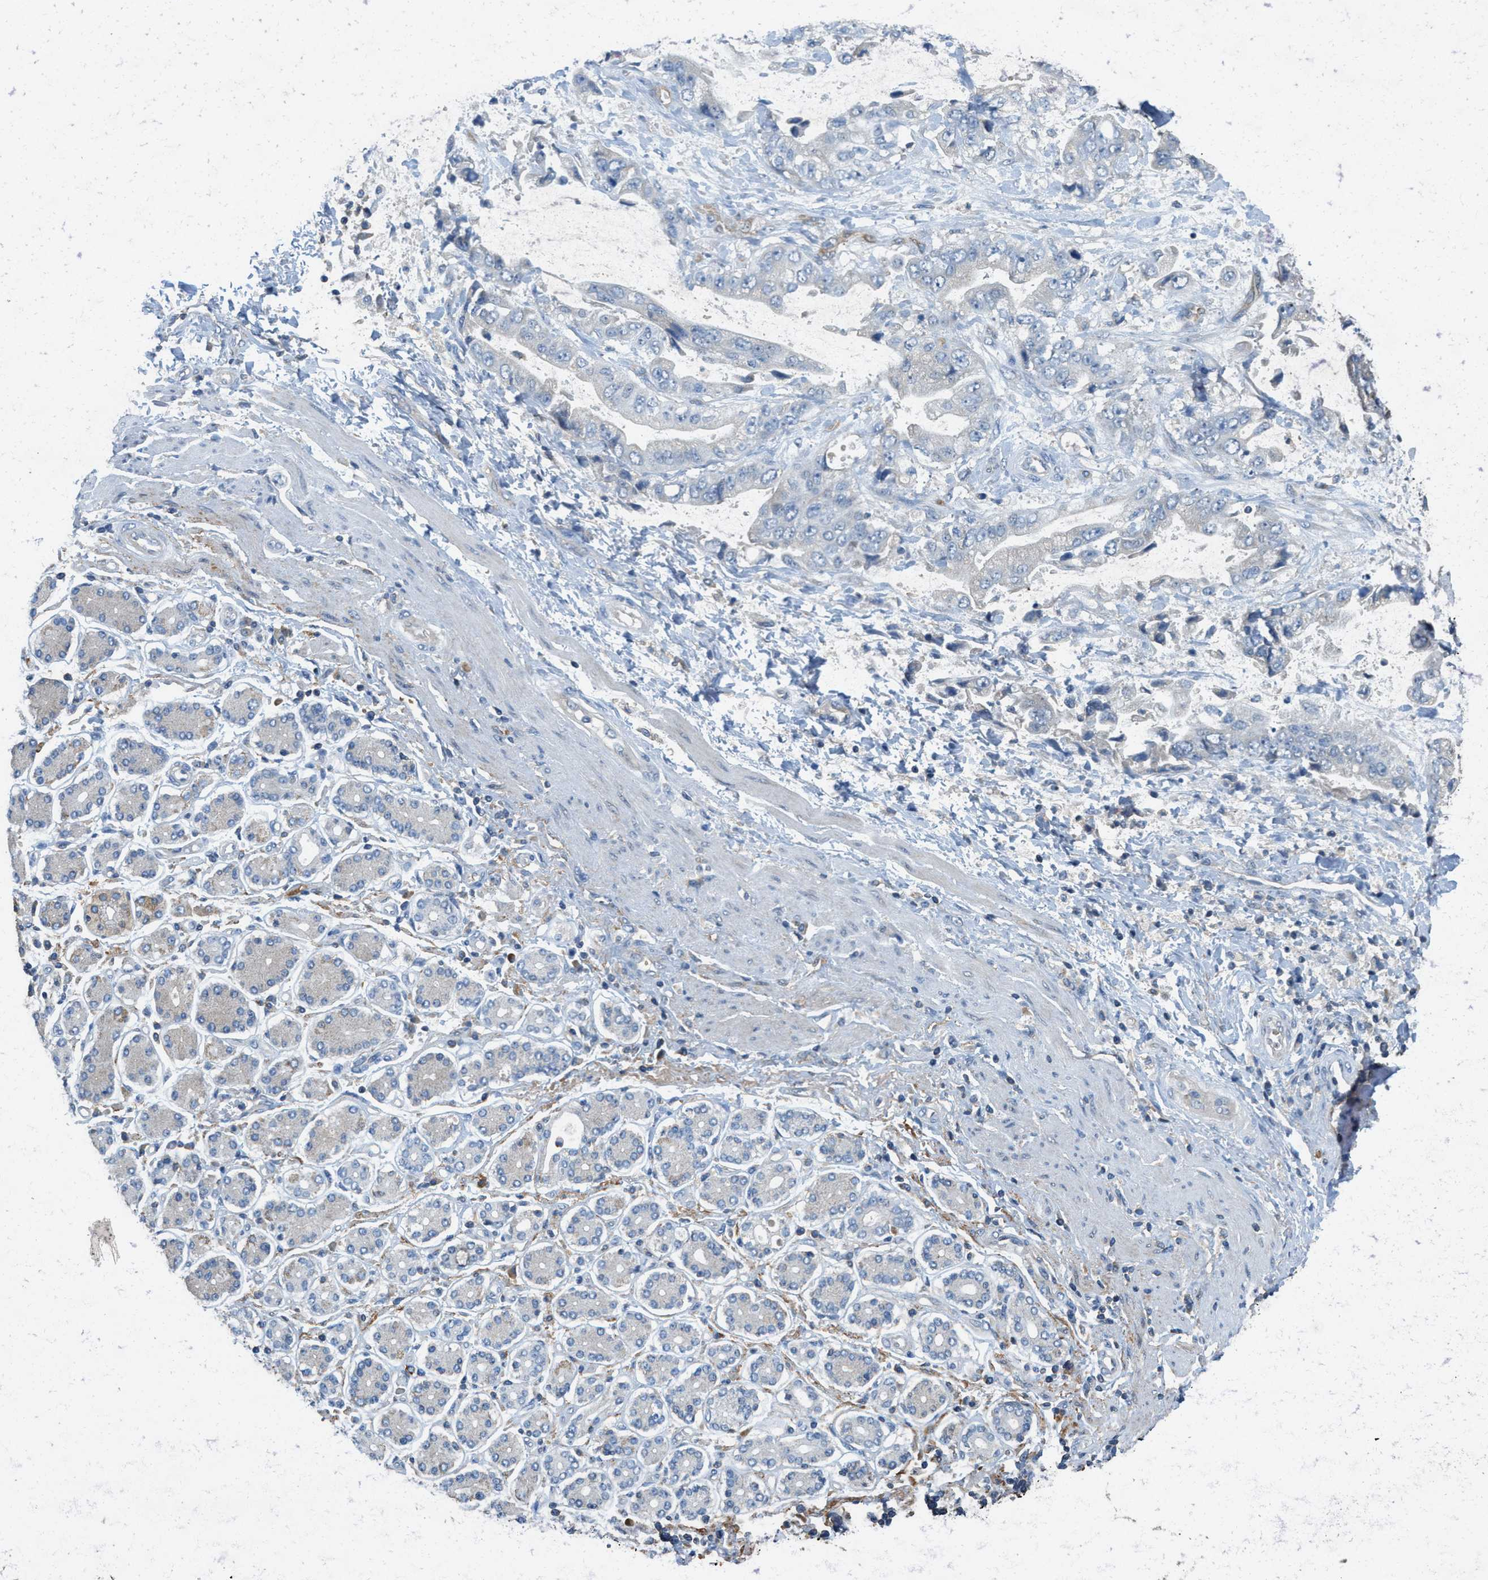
{"staining": {"intensity": "negative", "quantity": "none", "location": "none"}, "tissue": "stomach cancer", "cell_type": "Tumor cells", "image_type": "cancer", "snomed": [{"axis": "morphology", "description": "Normal tissue, NOS"}, {"axis": "morphology", "description": "Adenocarcinoma, NOS"}, {"axis": "topography", "description": "Stomach"}], "caption": "A micrograph of stomach cancer stained for a protein demonstrates no brown staining in tumor cells.", "gene": "DGKE", "patient": {"sex": "male", "age": 62}}